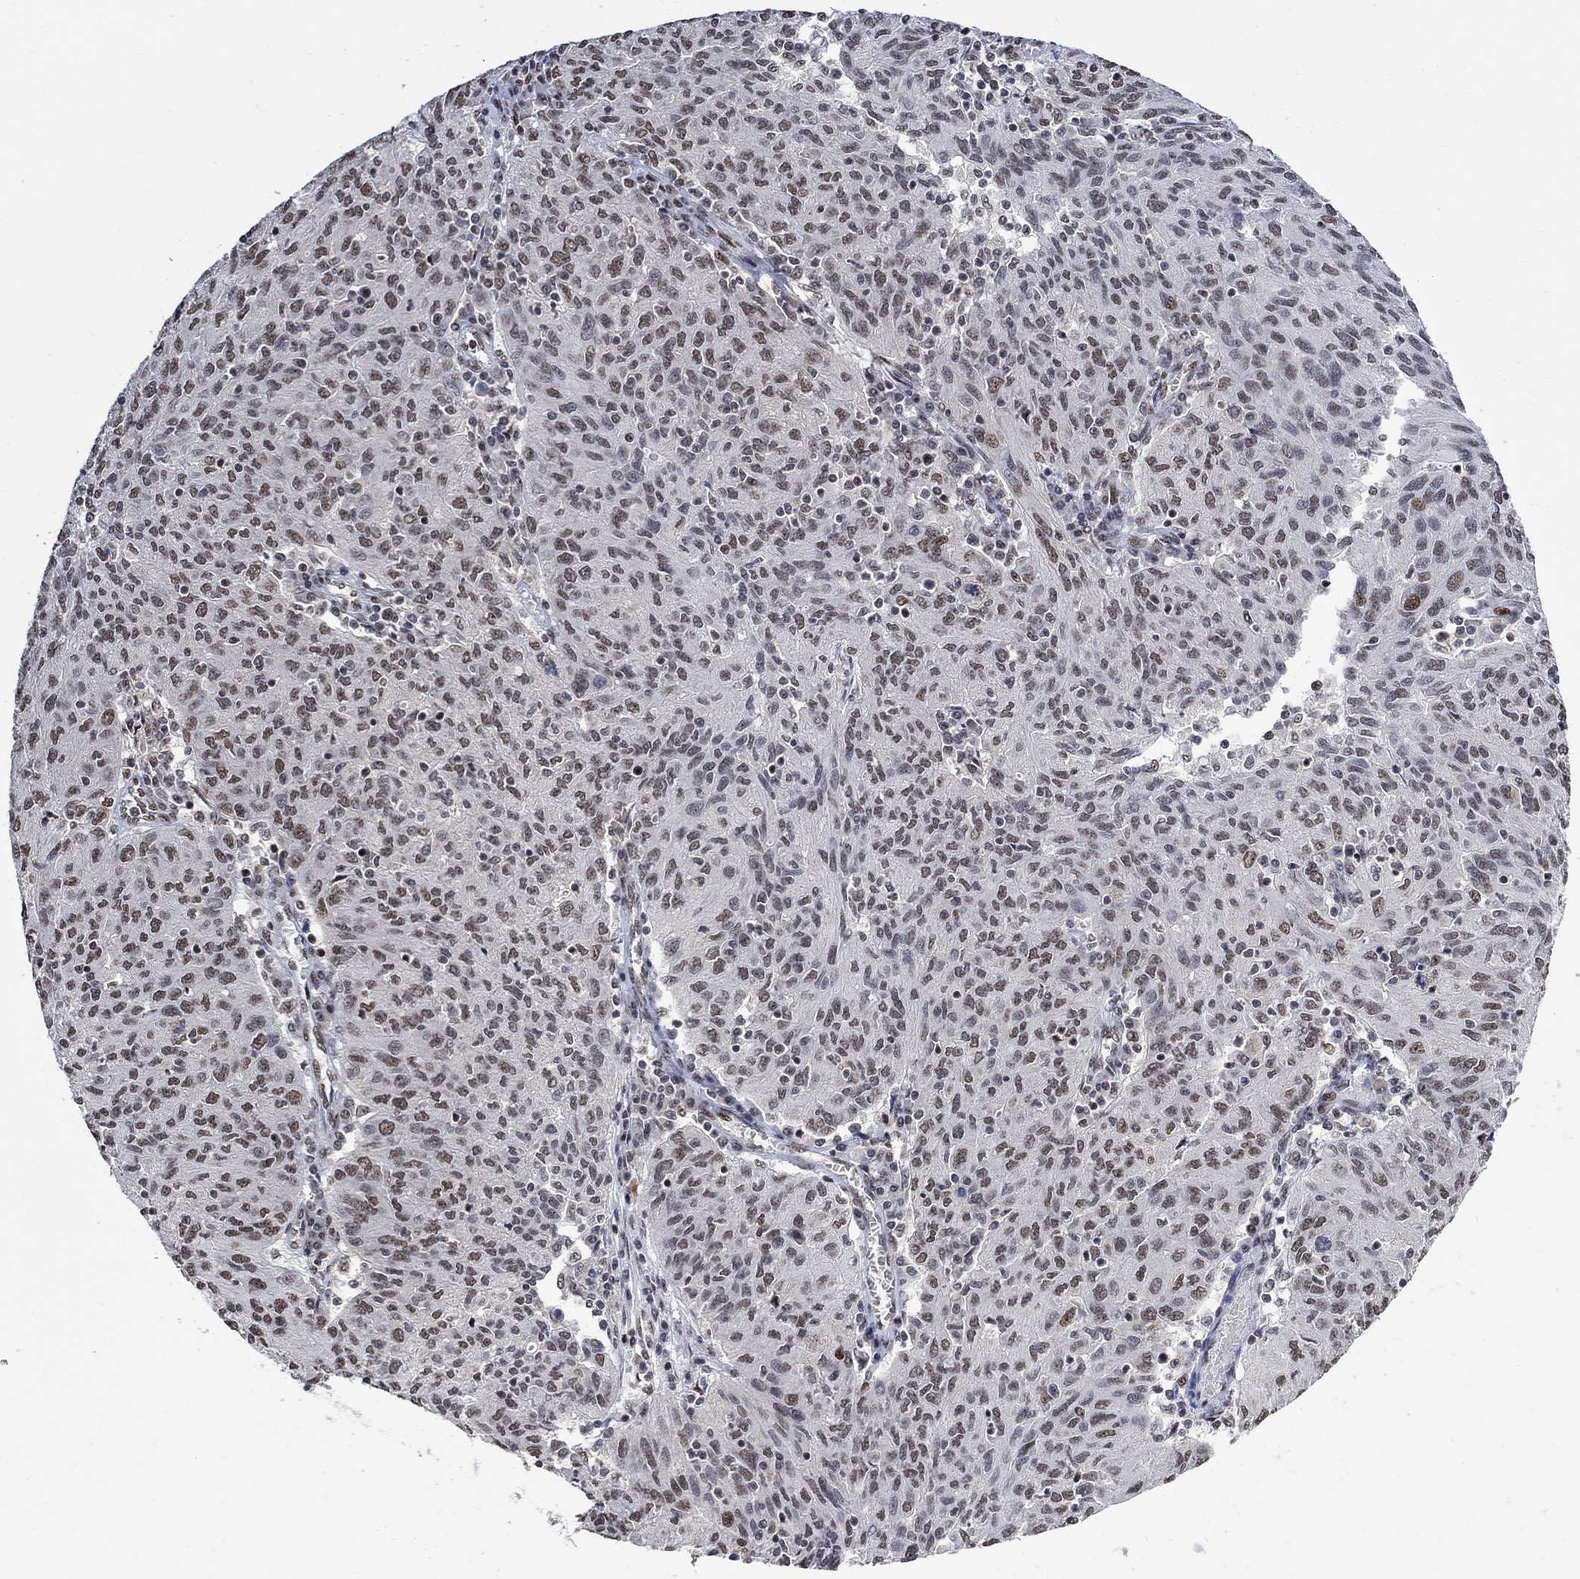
{"staining": {"intensity": "moderate", "quantity": "<25%", "location": "nuclear"}, "tissue": "ovarian cancer", "cell_type": "Tumor cells", "image_type": "cancer", "snomed": [{"axis": "morphology", "description": "Carcinoma, endometroid"}, {"axis": "topography", "description": "Ovary"}], "caption": "A micrograph of ovarian cancer stained for a protein shows moderate nuclear brown staining in tumor cells.", "gene": "E4F1", "patient": {"sex": "female", "age": 50}}